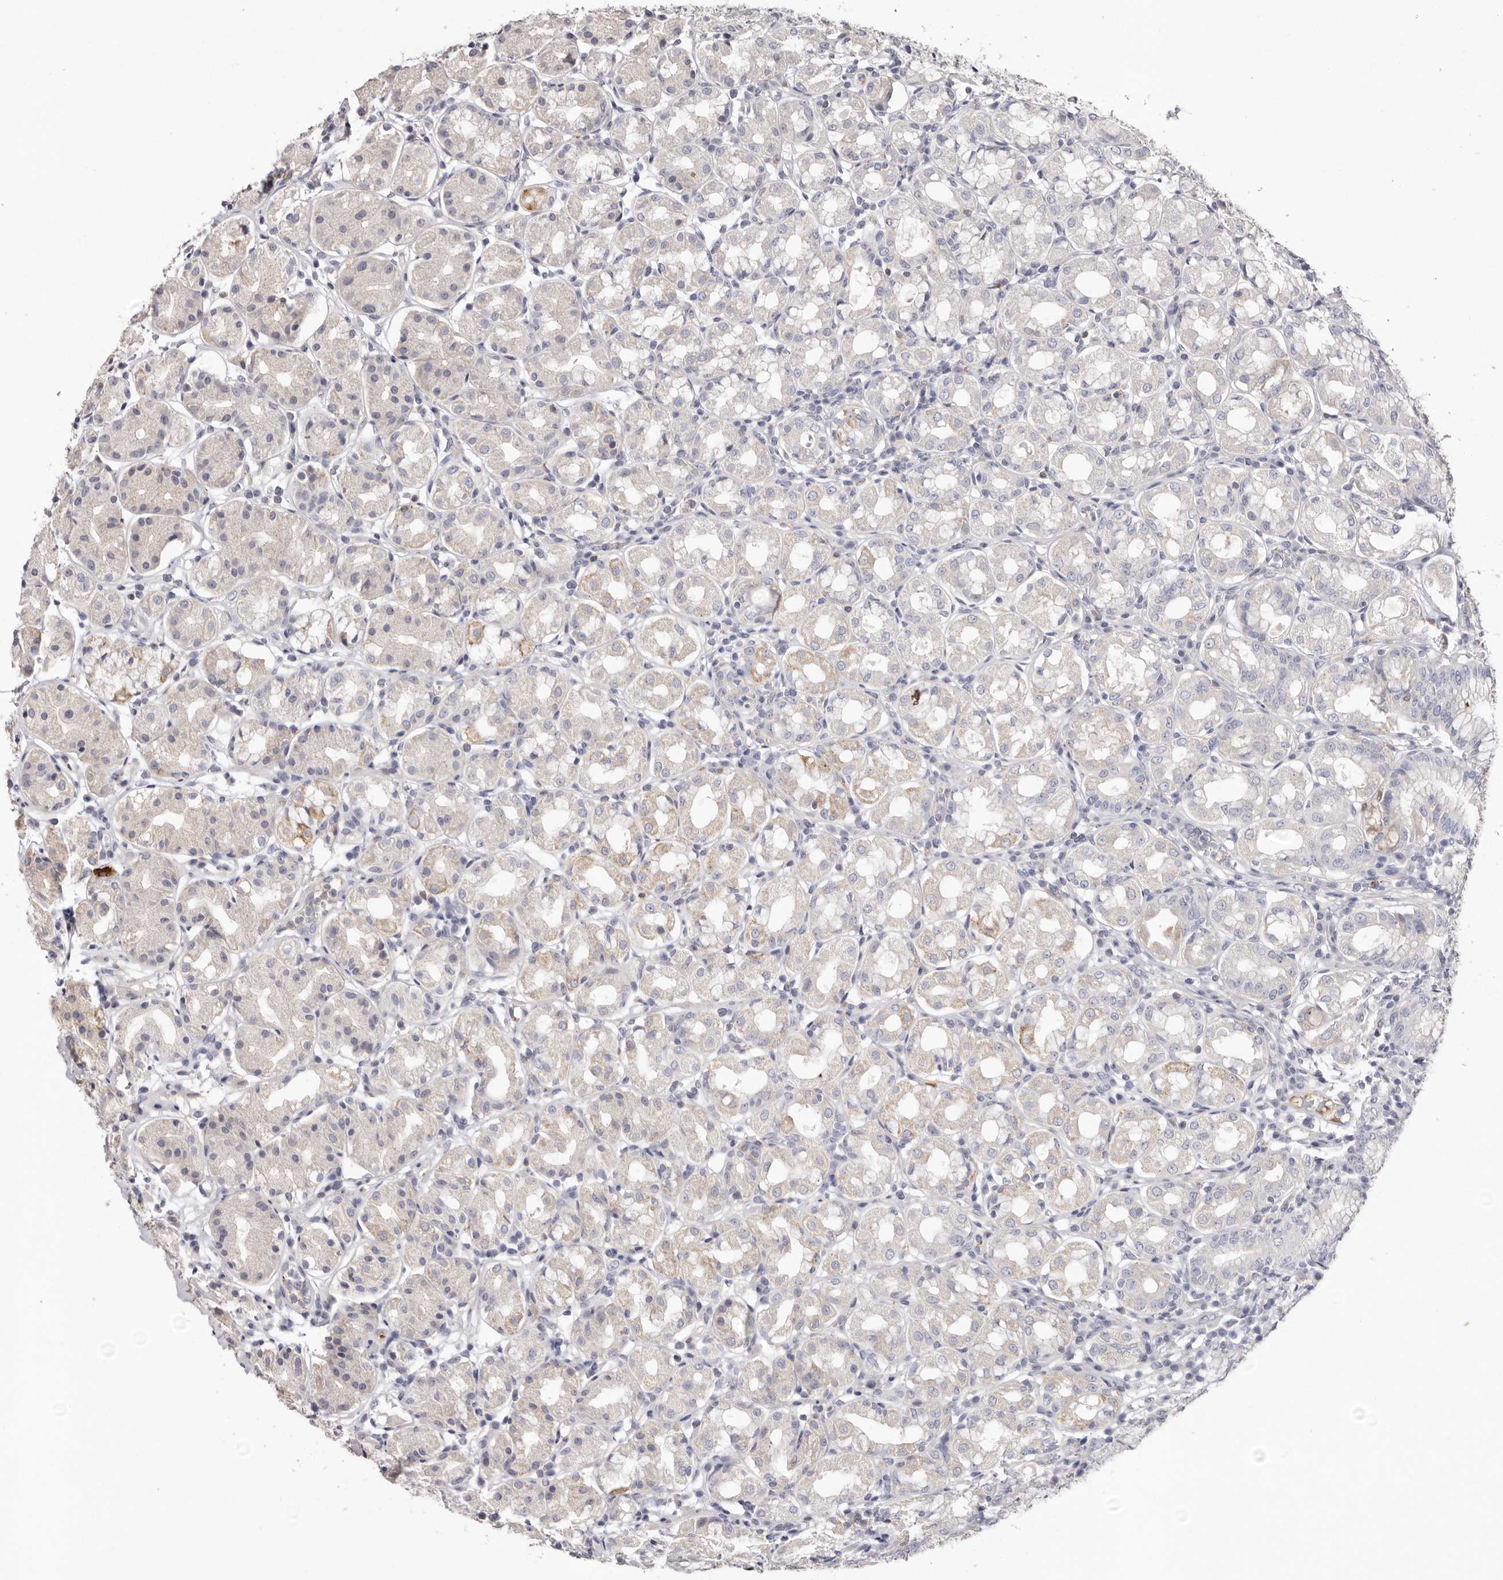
{"staining": {"intensity": "weak", "quantity": "<25%", "location": "cytoplasmic/membranous"}, "tissue": "stomach", "cell_type": "Glandular cells", "image_type": "normal", "snomed": [{"axis": "morphology", "description": "Normal tissue, NOS"}, {"axis": "topography", "description": "Stomach"}, {"axis": "topography", "description": "Stomach, lower"}], "caption": "Stomach was stained to show a protein in brown. There is no significant staining in glandular cells. (Stains: DAB (3,3'-diaminobenzidine) immunohistochemistry (IHC) with hematoxylin counter stain, Microscopy: brightfield microscopy at high magnification).", "gene": "LMLN", "patient": {"sex": "female", "age": 56}}